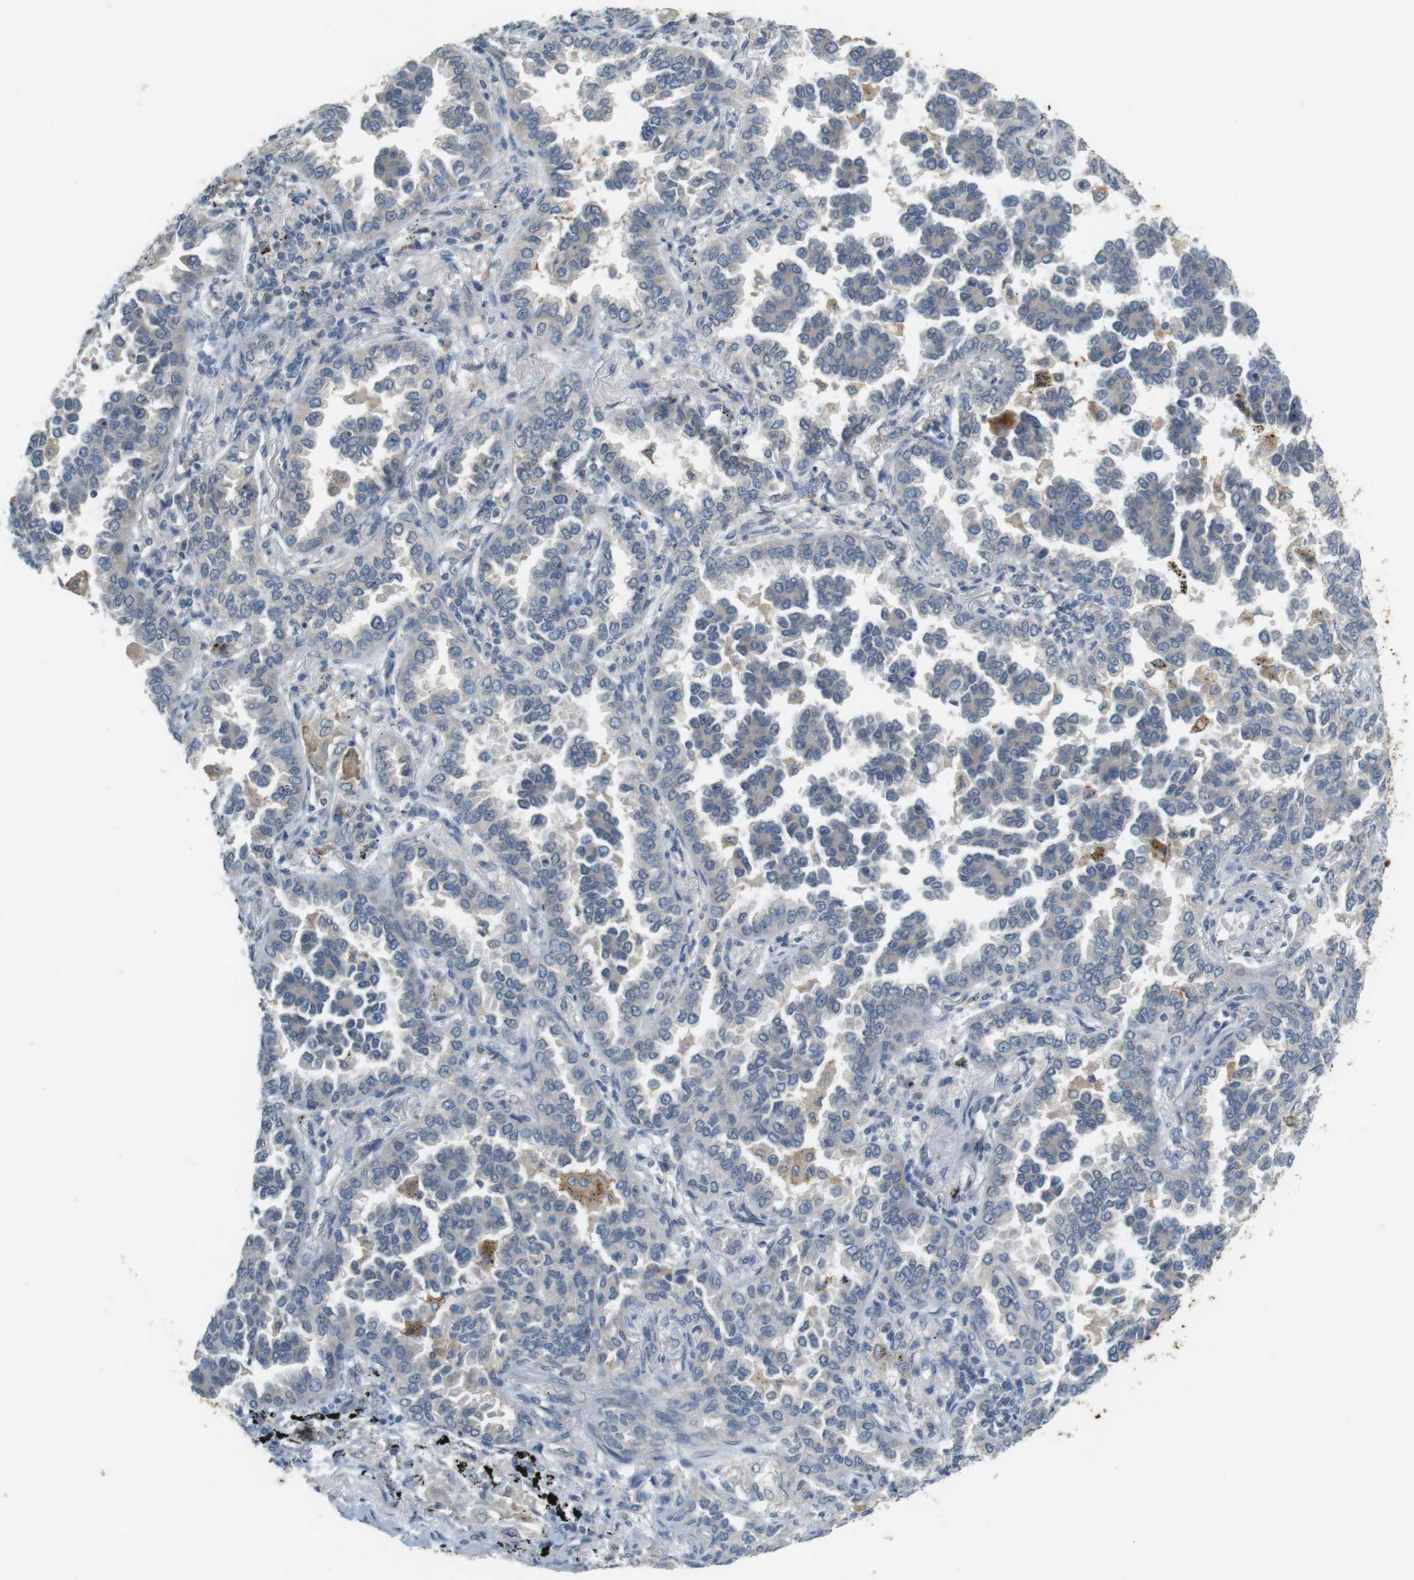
{"staining": {"intensity": "weak", "quantity": ">75%", "location": "cytoplasmic/membranous"}, "tissue": "lung cancer", "cell_type": "Tumor cells", "image_type": "cancer", "snomed": [{"axis": "morphology", "description": "Normal tissue, NOS"}, {"axis": "morphology", "description": "Adenocarcinoma, NOS"}, {"axis": "topography", "description": "Lung"}], "caption": "Protein staining reveals weak cytoplasmic/membranous expression in about >75% of tumor cells in lung cancer. Nuclei are stained in blue.", "gene": "MUC5B", "patient": {"sex": "male", "age": 59}}